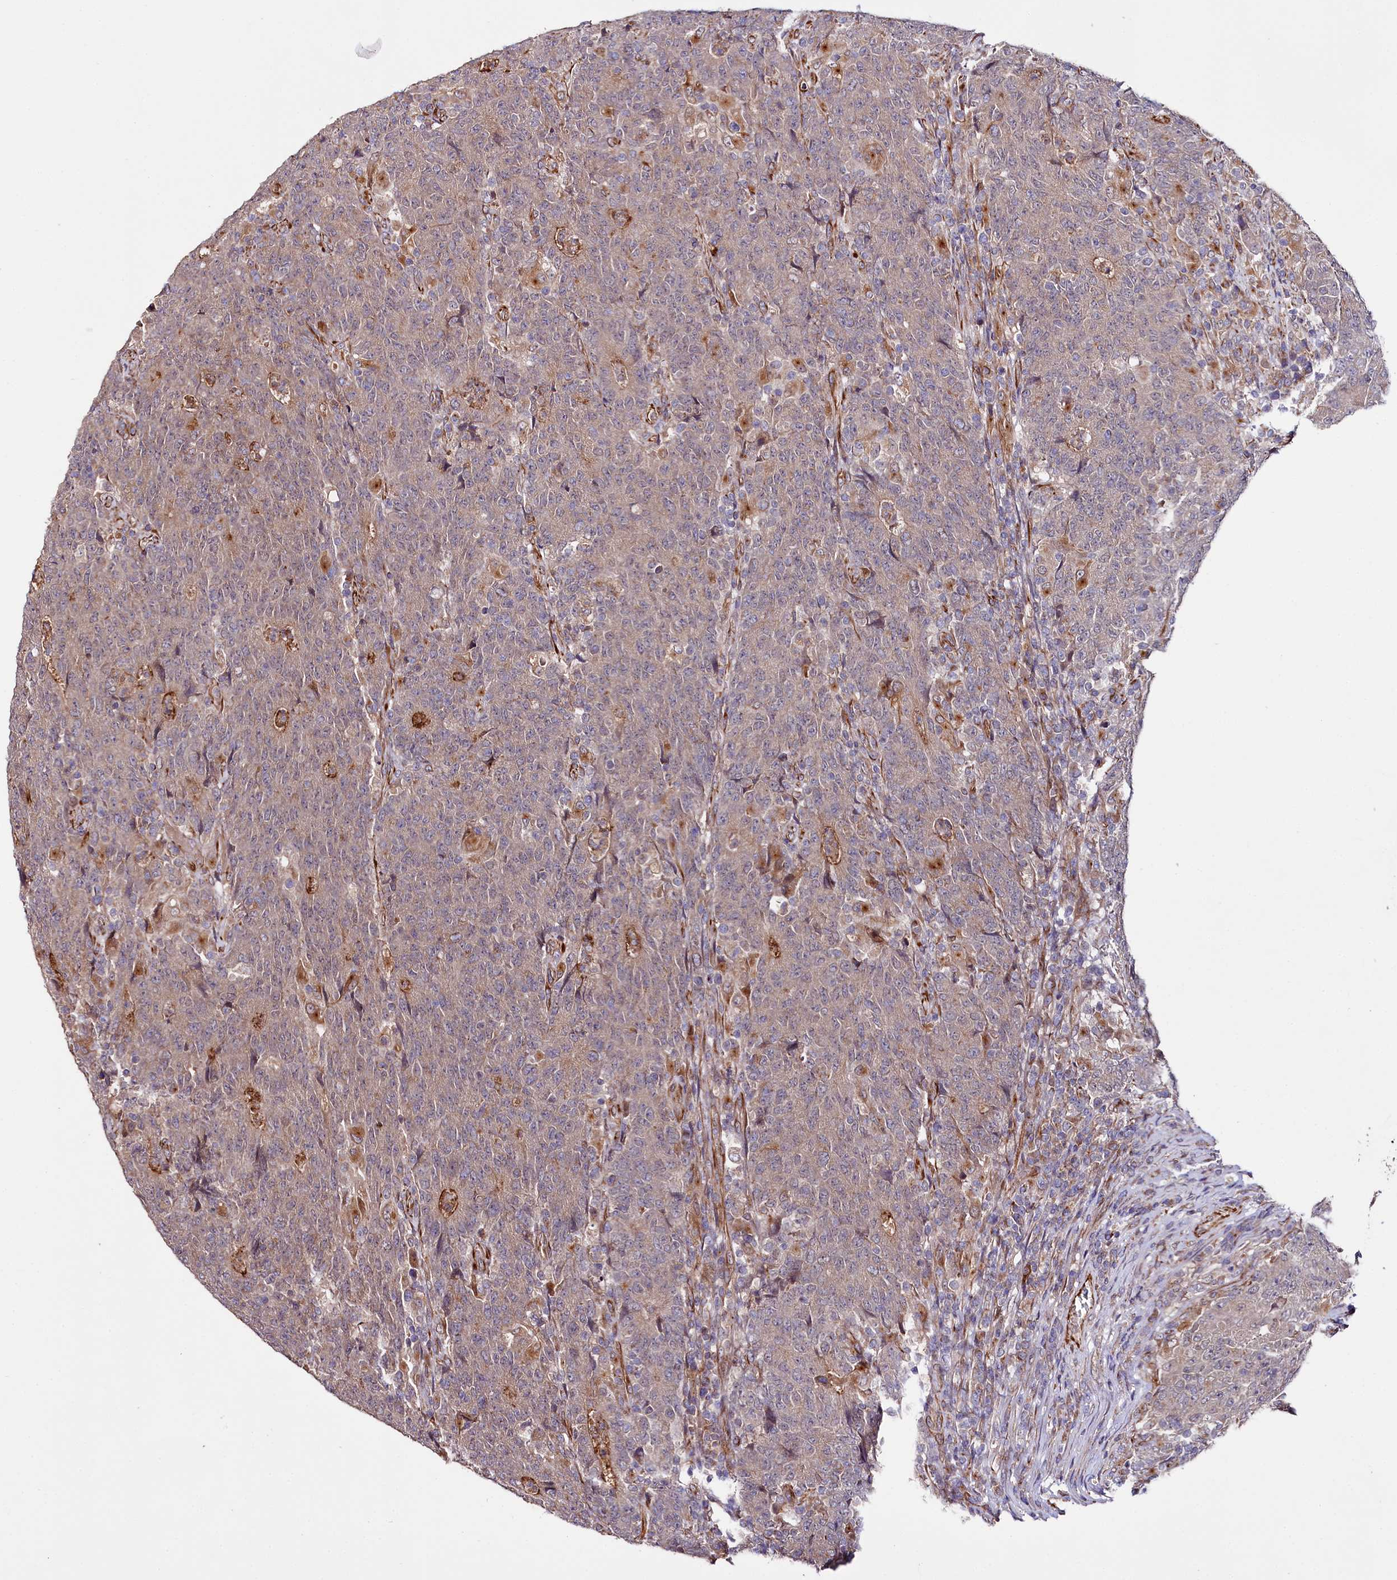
{"staining": {"intensity": "weak", "quantity": "<25%", "location": "cytoplasmic/membranous"}, "tissue": "colorectal cancer", "cell_type": "Tumor cells", "image_type": "cancer", "snomed": [{"axis": "morphology", "description": "Adenocarcinoma, NOS"}, {"axis": "topography", "description": "Colon"}], "caption": "Protein analysis of colorectal adenocarcinoma exhibits no significant expression in tumor cells.", "gene": "TTC12", "patient": {"sex": "female", "age": 75}}